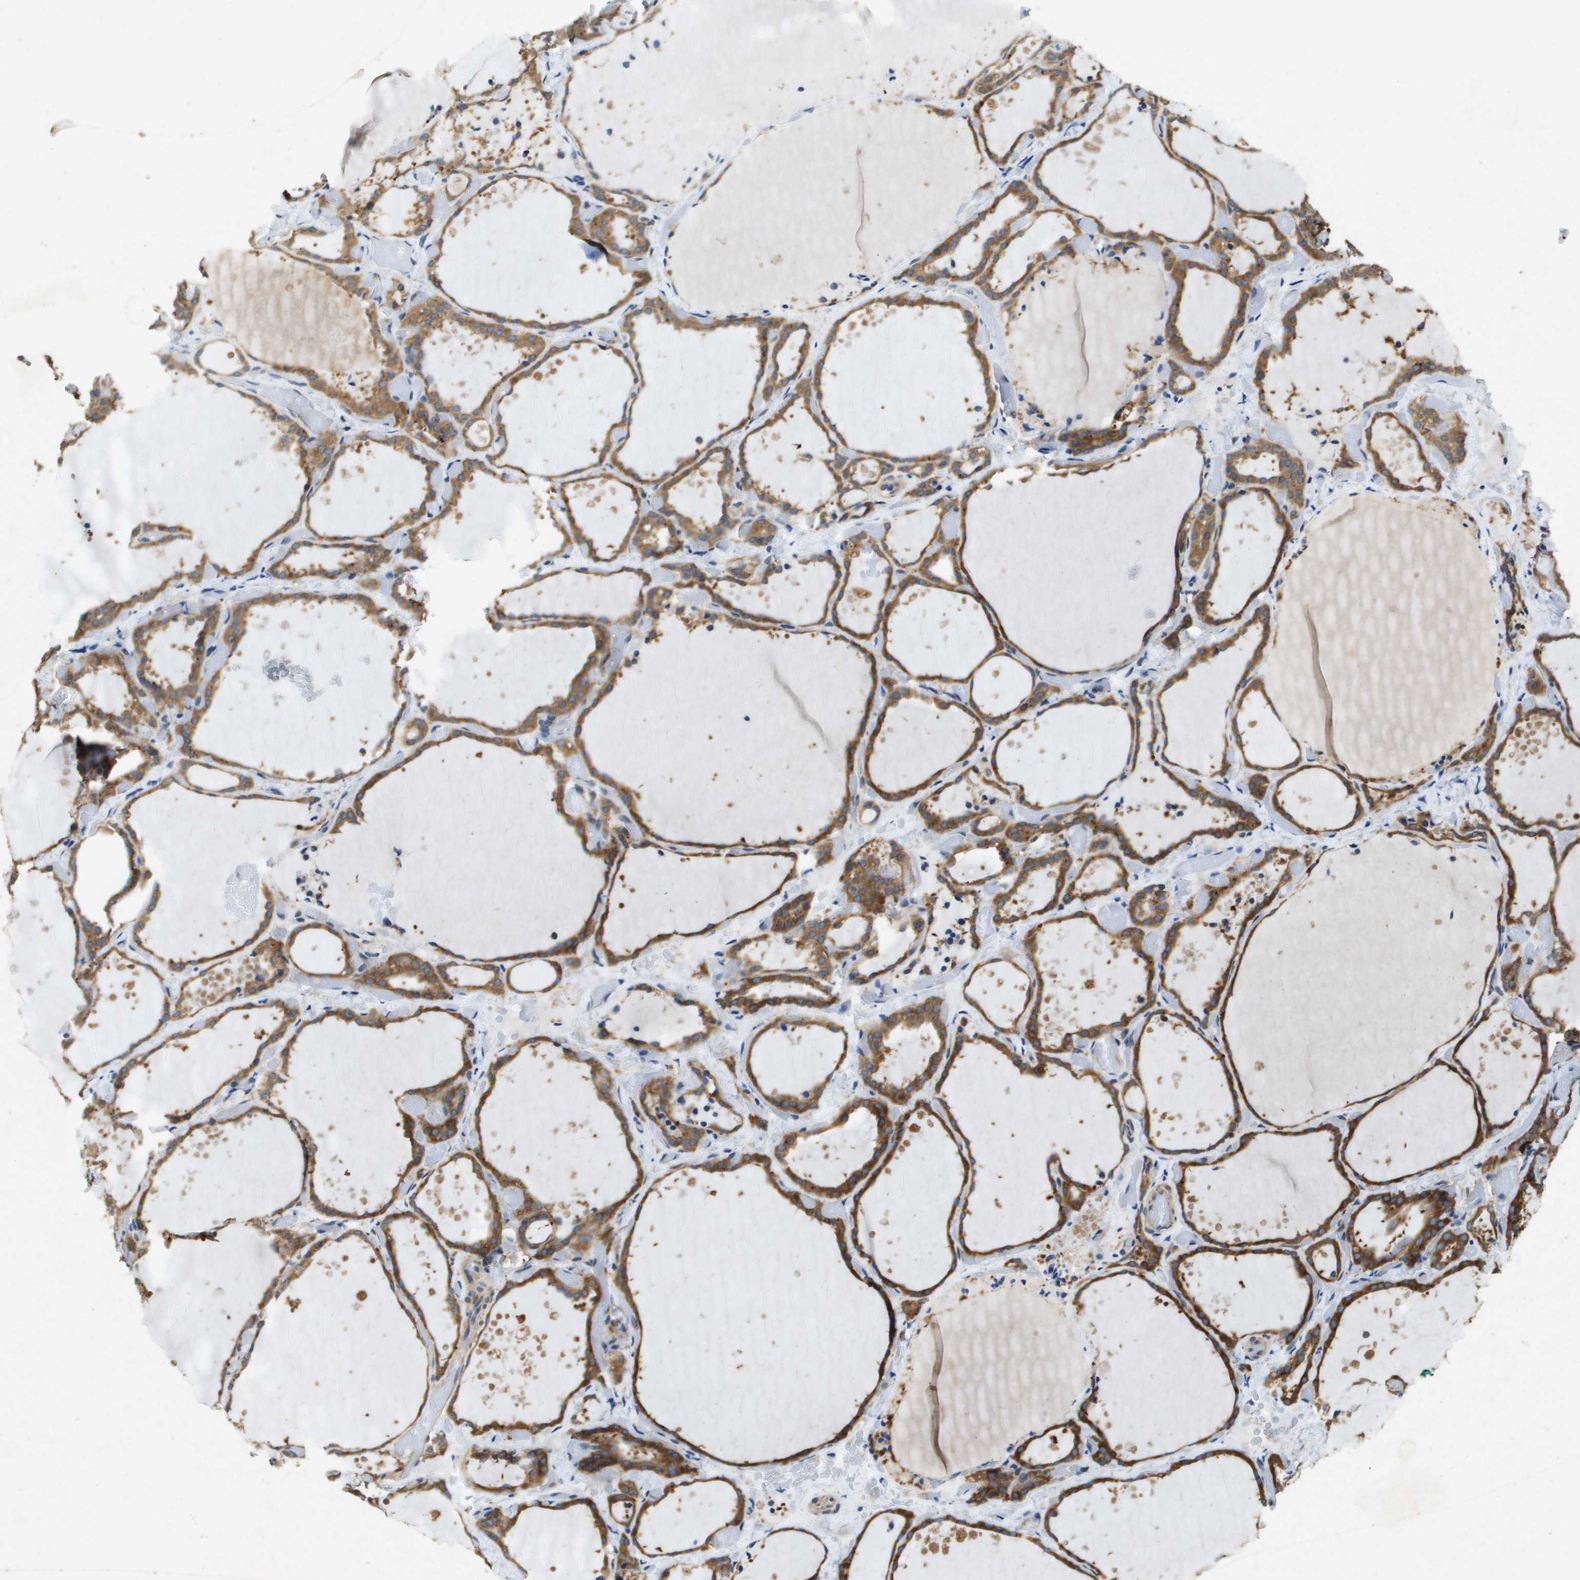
{"staining": {"intensity": "moderate", "quantity": ">75%", "location": "cytoplasmic/membranous"}, "tissue": "thyroid gland", "cell_type": "Glandular cells", "image_type": "normal", "snomed": [{"axis": "morphology", "description": "Normal tissue, NOS"}, {"axis": "topography", "description": "Thyroid gland"}], "caption": "Approximately >75% of glandular cells in unremarkable thyroid gland demonstrate moderate cytoplasmic/membranous protein staining as visualized by brown immunohistochemical staining.", "gene": "PTPRT", "patient": {"sex": "female", "age": 44}}